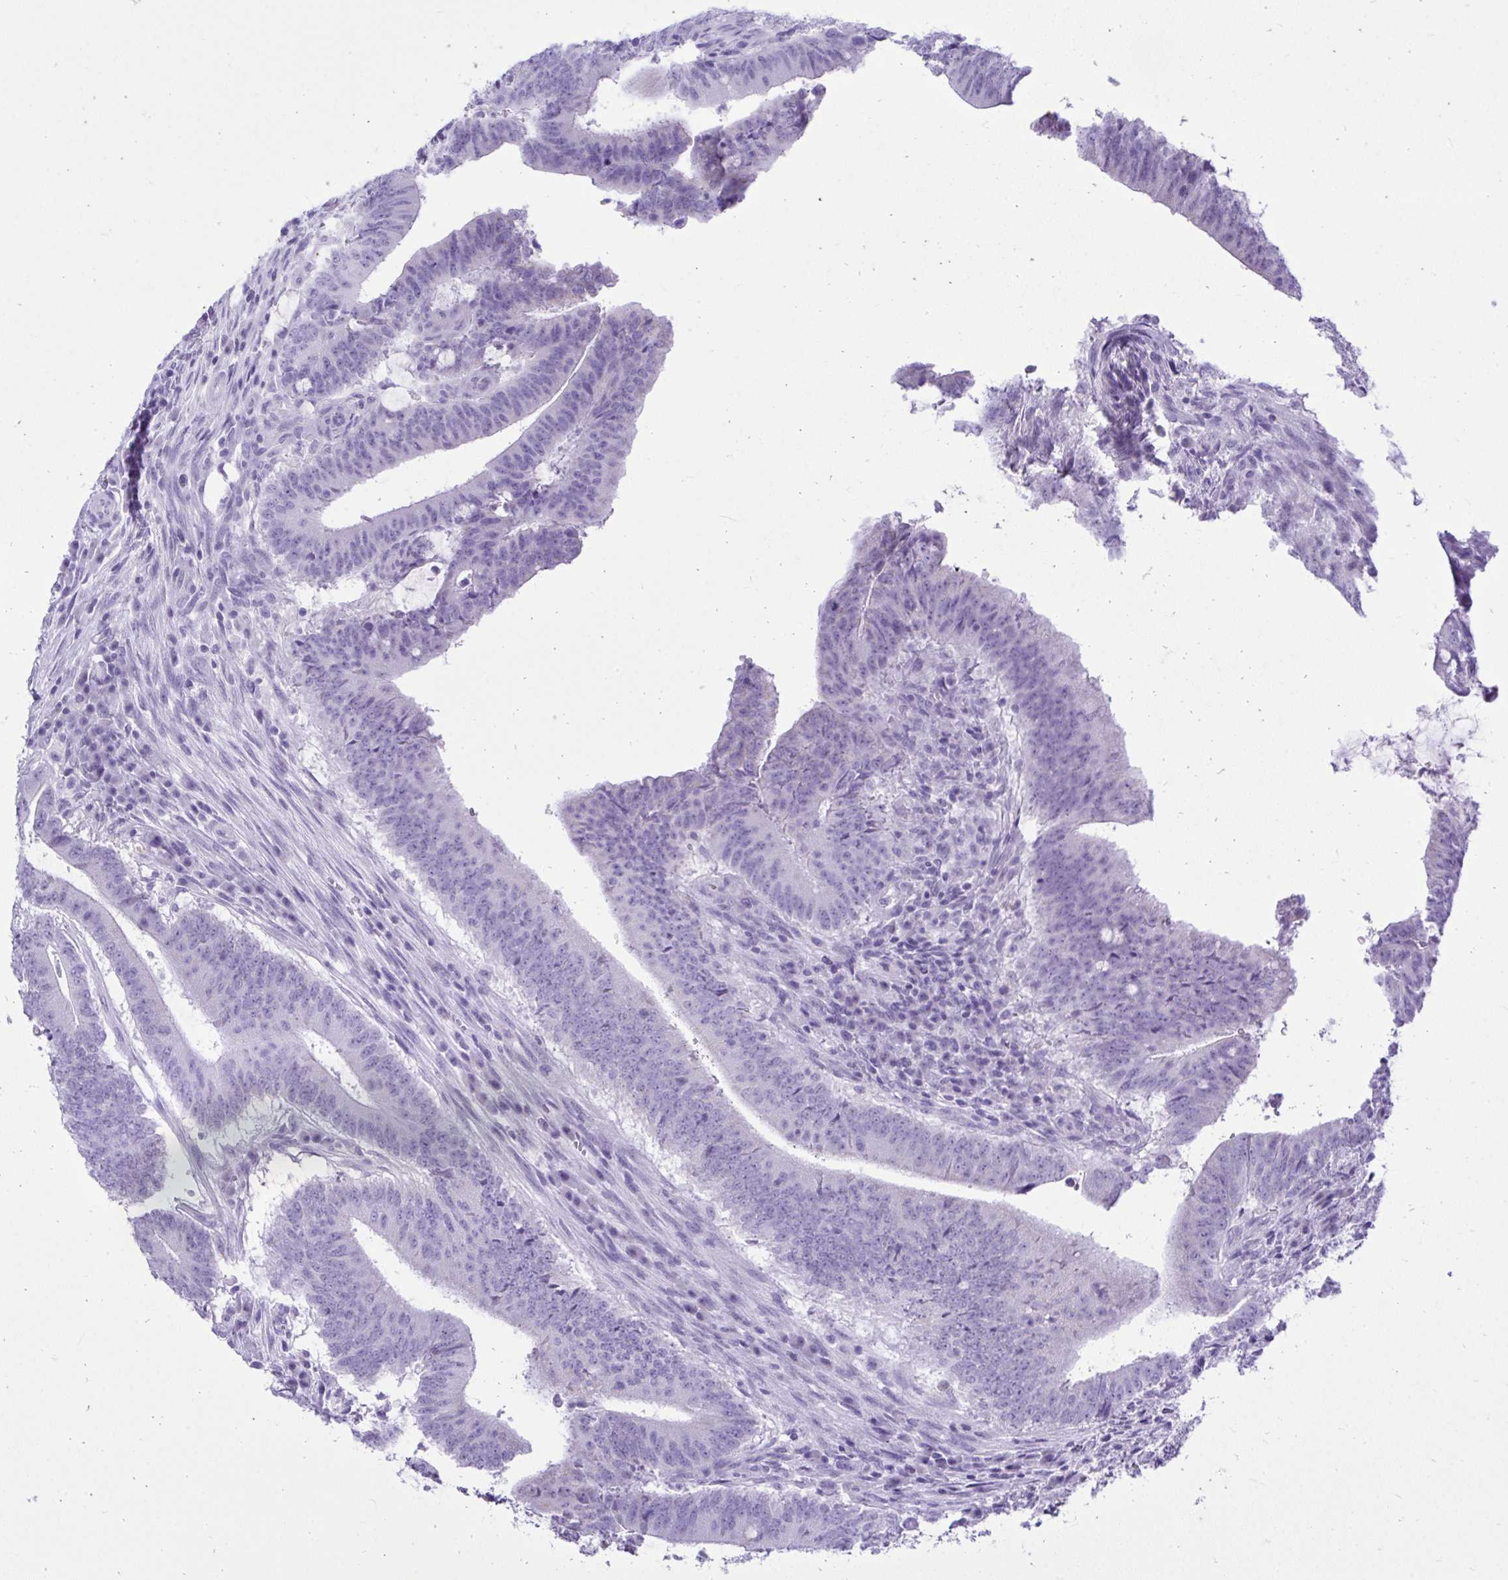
{"staining": {"intensity": "negative", "quantity": "none", "location": "none"}, "tissue": "colorectal cancer", "cell_type": "Tumor cells", "image_type": "cancer", "snomed": [{"axis": "morphology", "description": "Adenocarcinoma, NOS"}, {"axis": "topography", "description": "Colon"}], "caption": "IHC image of neoplastic tissue: colorectal cancer stained with DAB (3,3'-diaminobenzidine) reveals no significant protein expression in tumor cells.", "gene": "RALYL", "patient": {"sex": "female", "age": 43}}